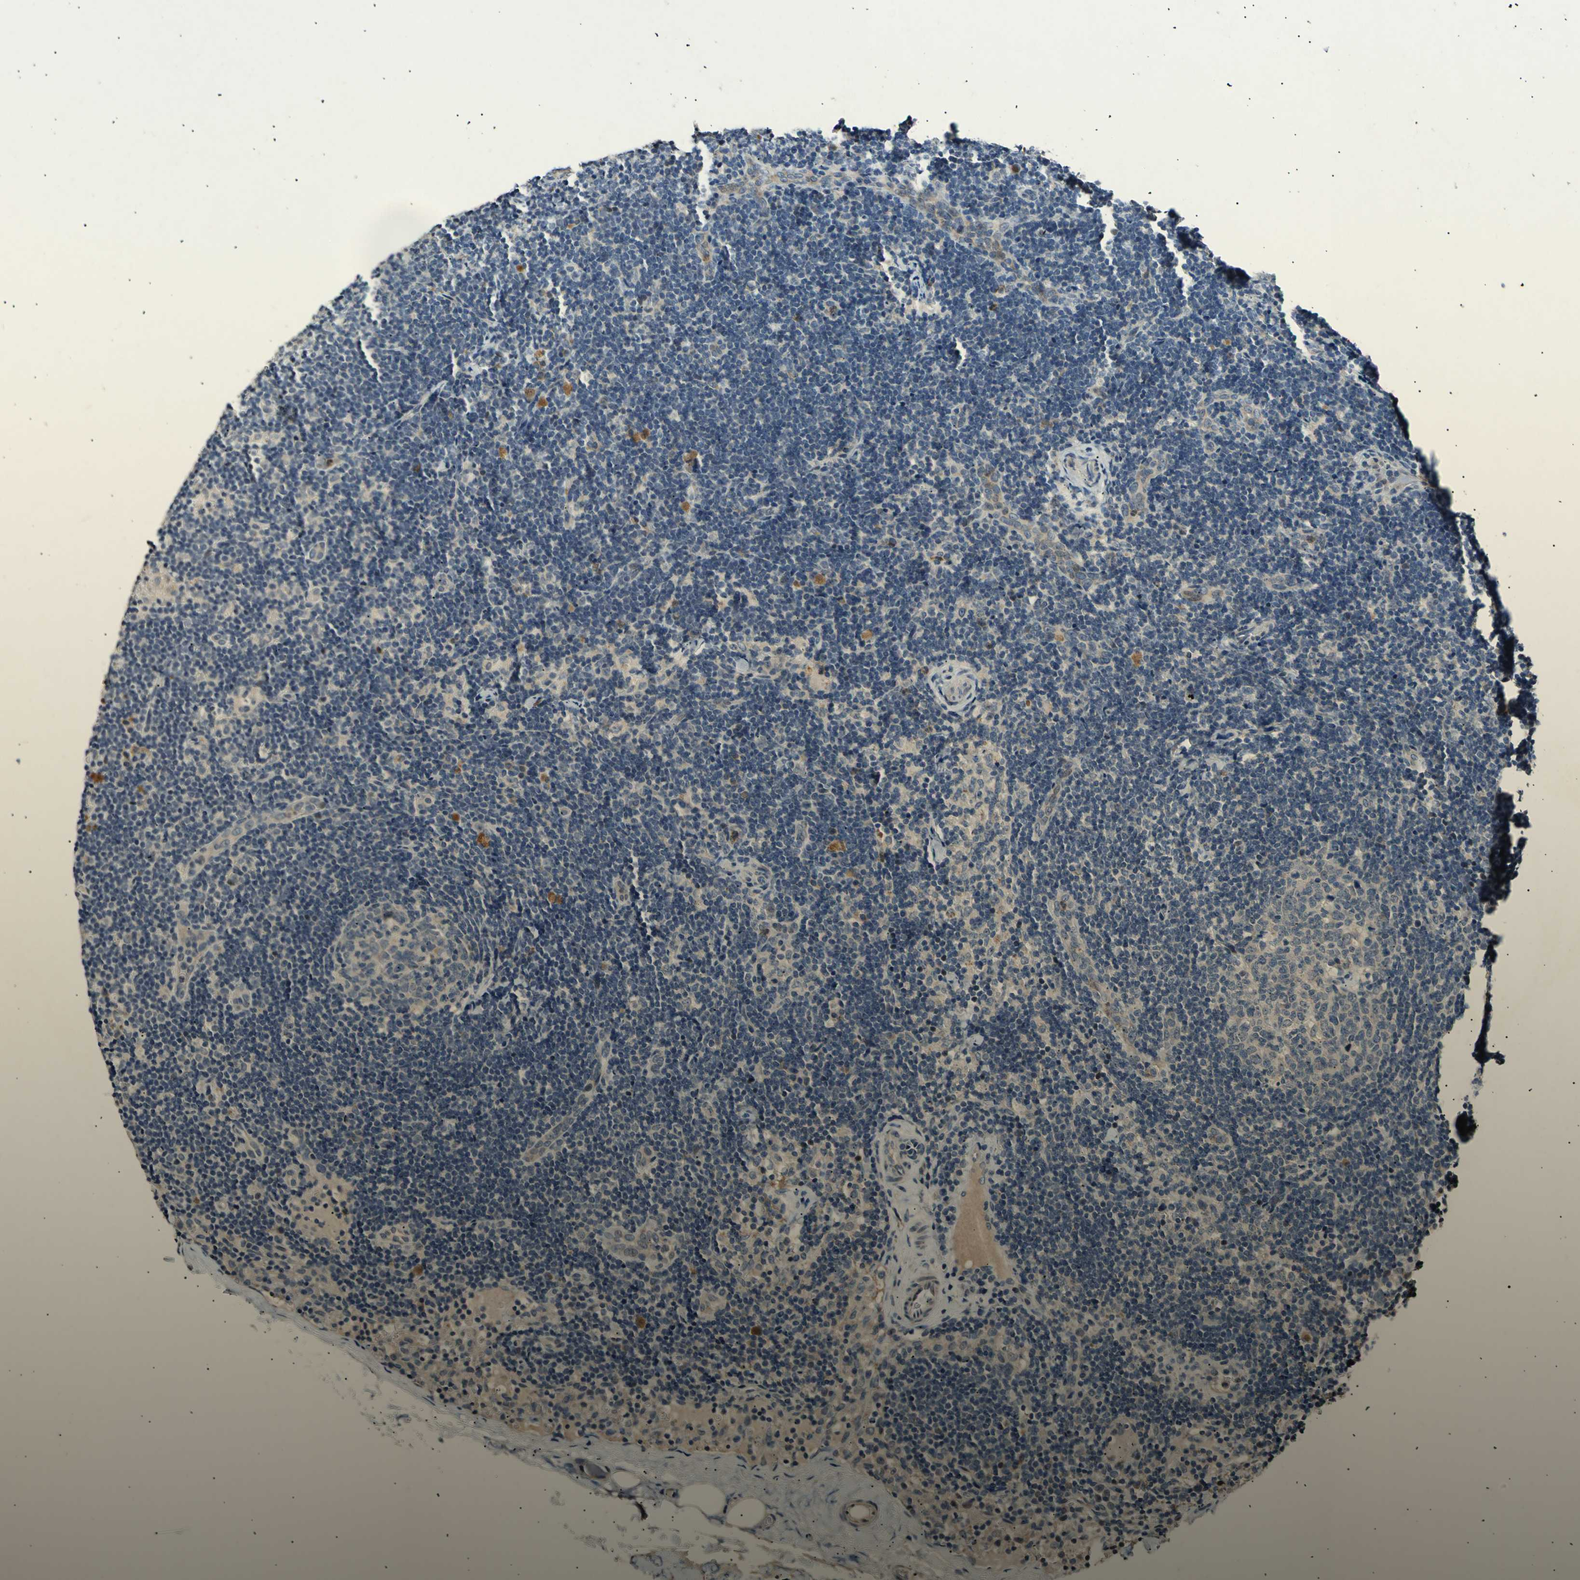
{"staining": {"intensity": "negative", "quantity": "none", "location": "none"}, "tissue": "lymph node", "cell_type": "Germinal center cells", "image_type": "normal", "snomed": [{"axis": "morphology", "description": "Normal tissue, NOS"}, {"axis": "topography", "description": "Lymph node"}], "caption": "Histopathology image shows no significant protein positivity in germinal center cells of normal lymph node. The staining is performed using DAB (3,3'-diaminobenzidine) brown chromogen with nuclei counter-stained in using hematoxylin.", "gene": "ADCY3", "patient": {"sex": "female", "age": 14}}